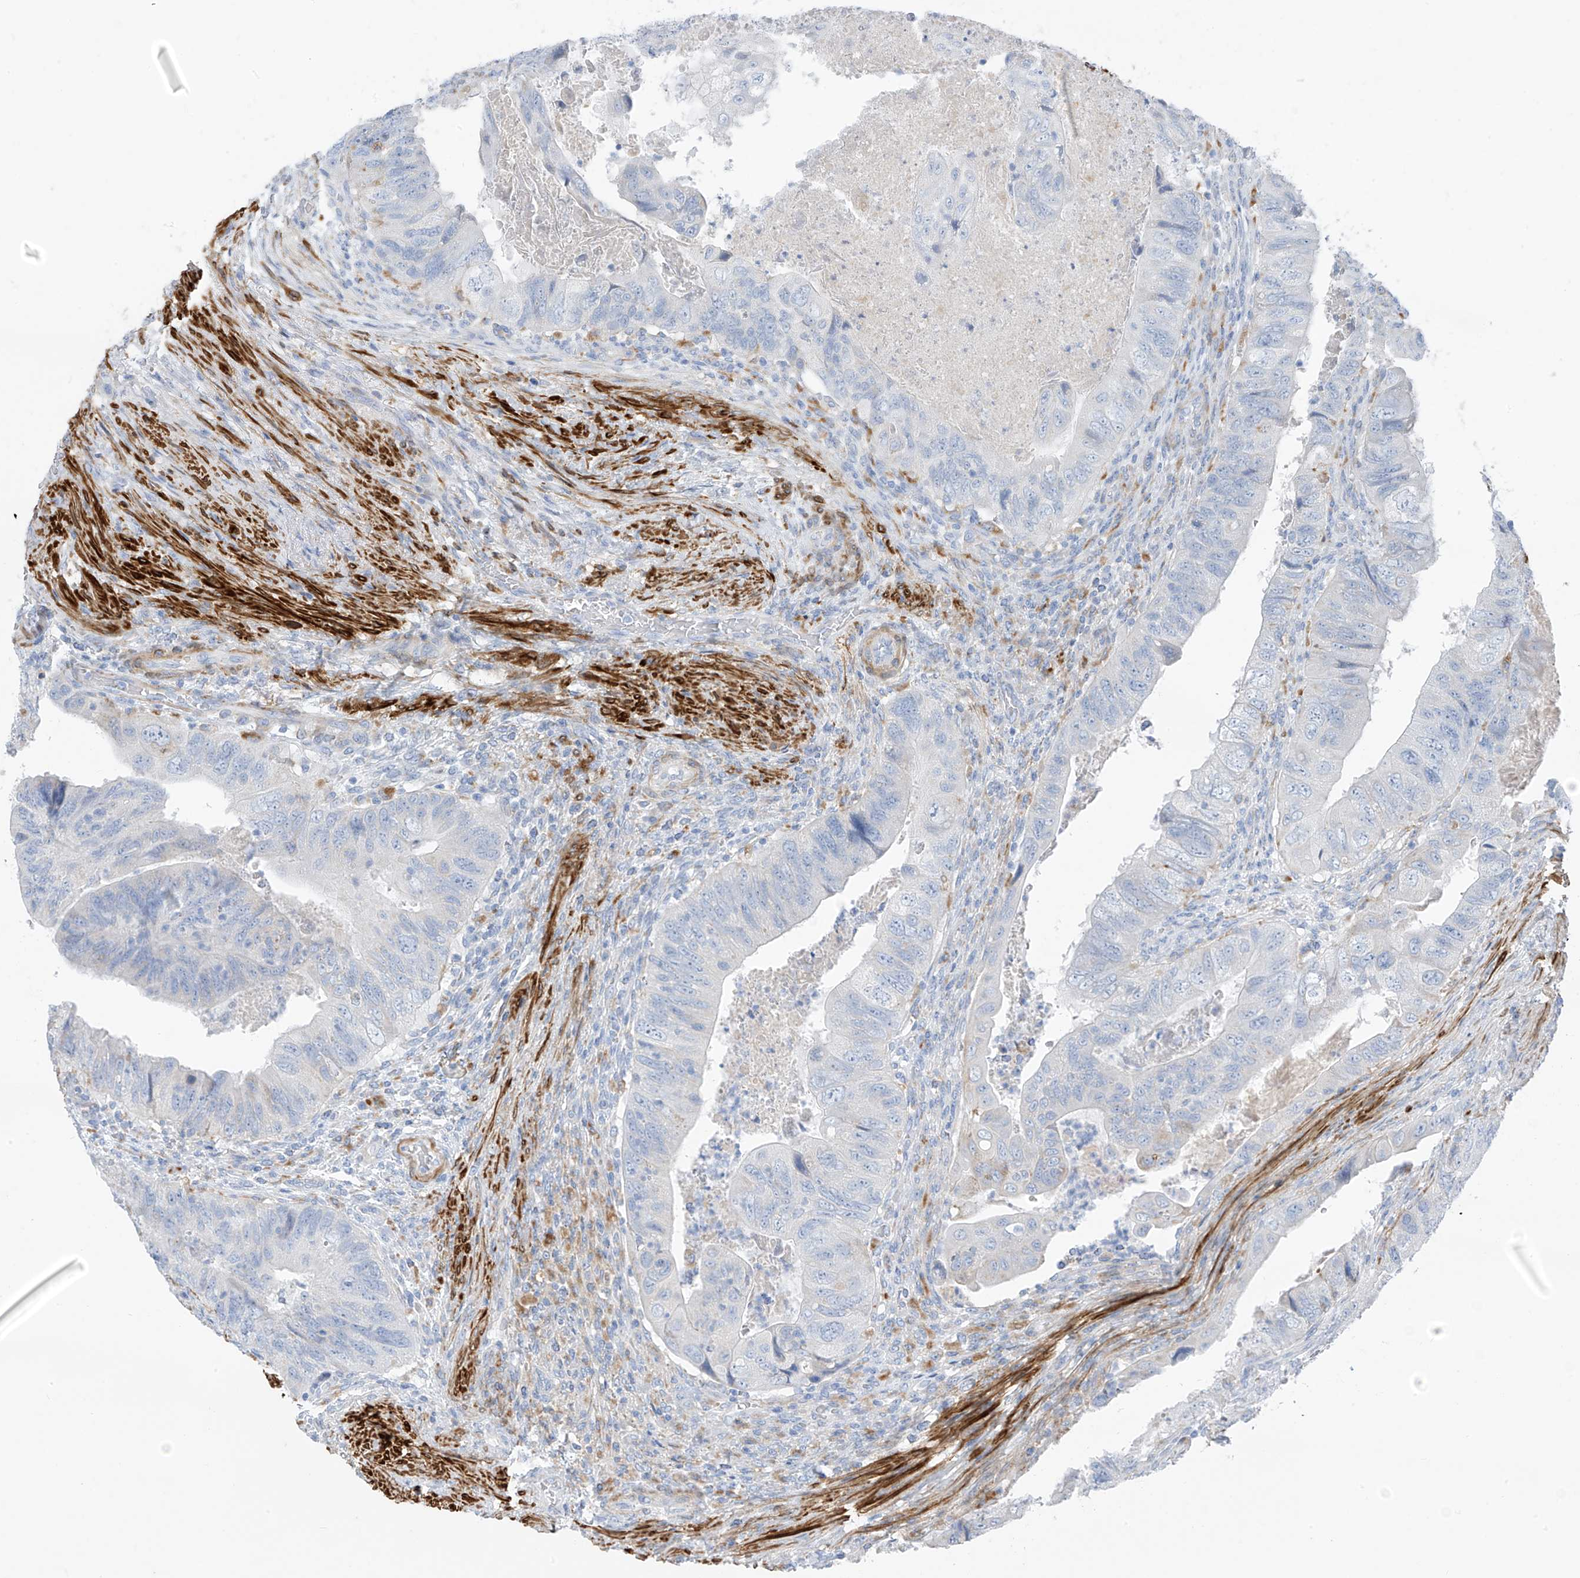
{"staining": {"intensity": "negative", "quantity": "none", "location": "none"}, "tissue": "colorectal cancer", "cell_type": "Tumor cells", "image_type": "cancer", "snomed": [{"axis": "morphology", "description": "Adenocarcinoma, NOS"}, {"axis": "topography", "description": "Rectum"}], "caption": "This photomicrograph is of colorectal cancer stained with IHC to label a protein in brown with the nuclei are counter-stained blue. There is no expression in tumor cells. The staining is performed using DAB brown chromogen with nuclei counter-stained in using hematoxylin.", "gene": "GLMP", "patient": {"sex": "male", "age": 63}}